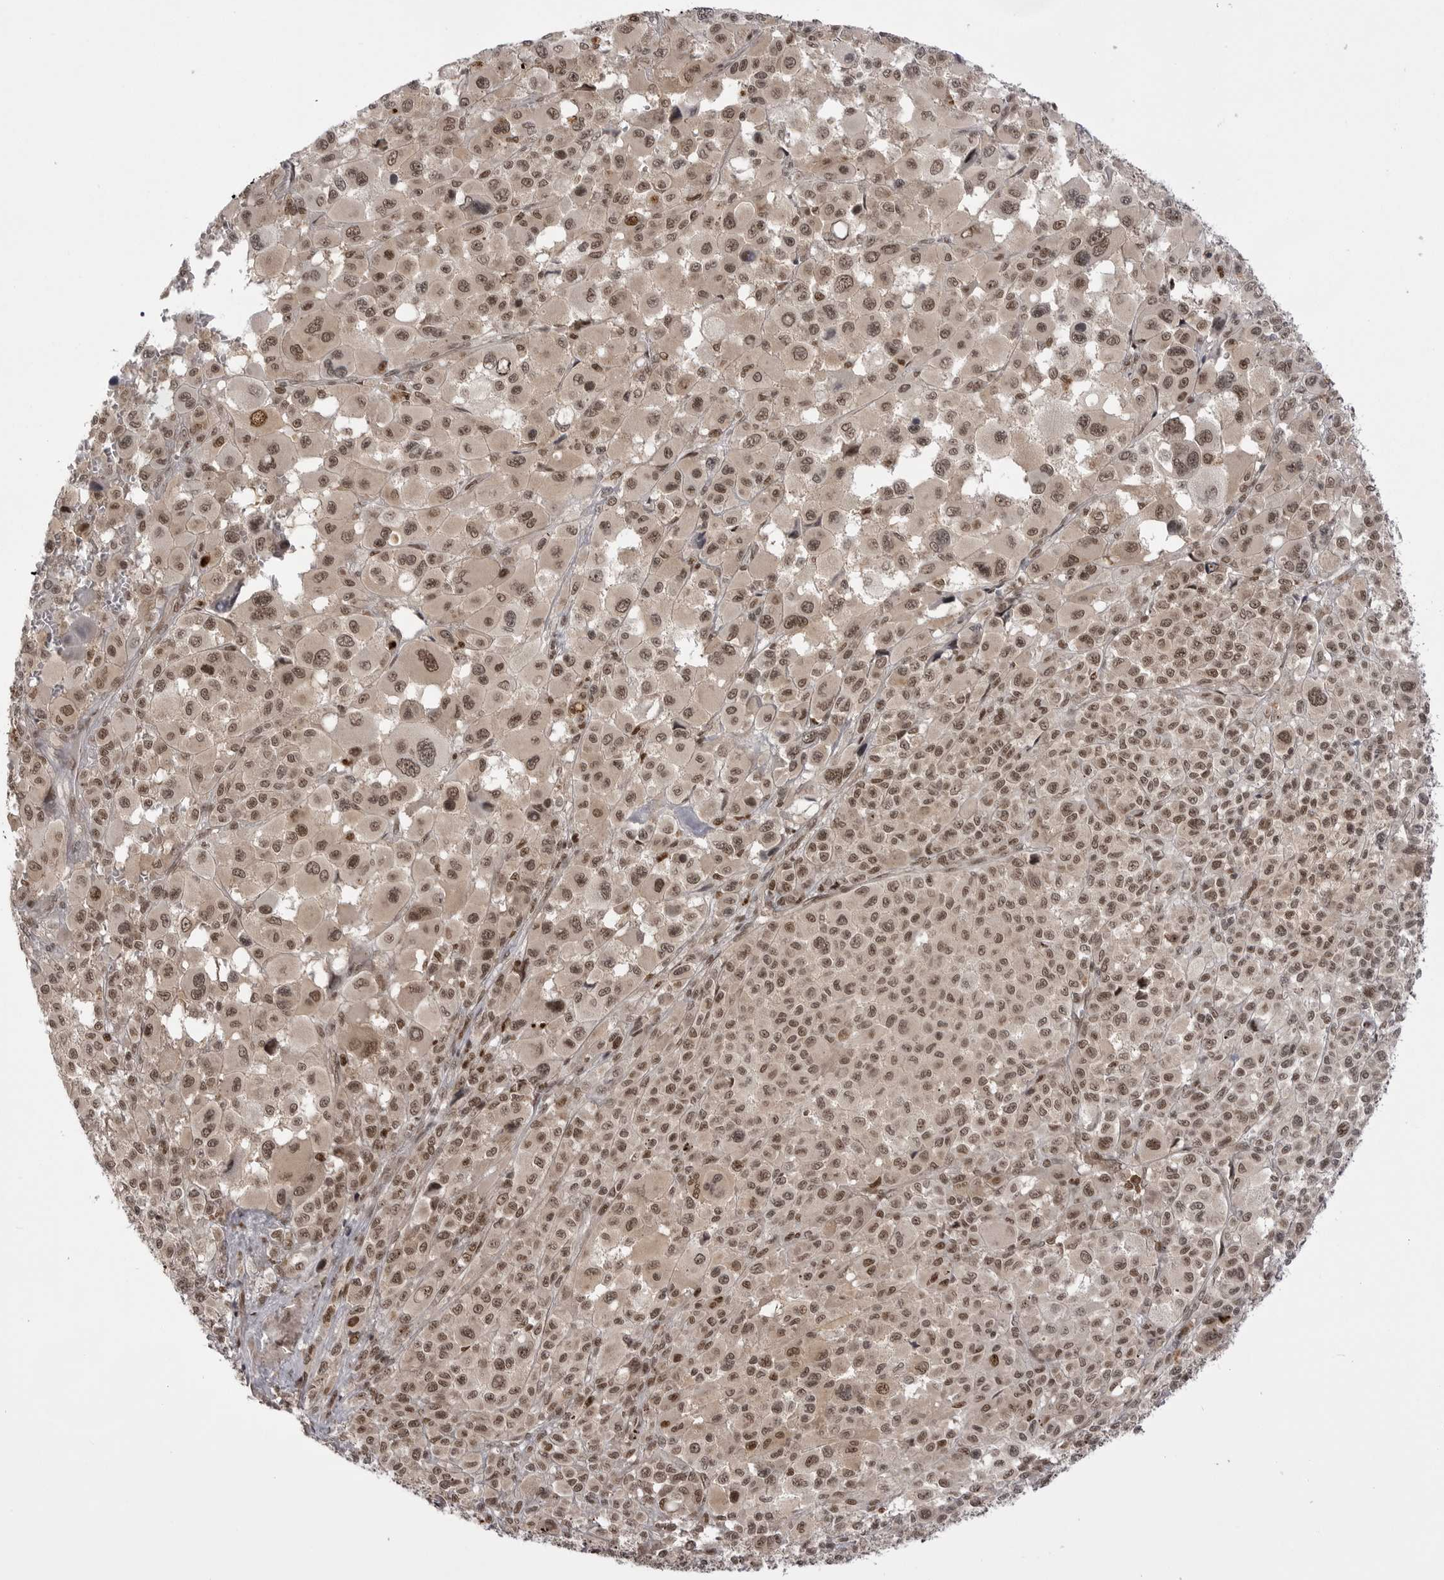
{"staining": {"intensity": "moderate", "quantity": ">75%", "location": "nuclear"}, "tissue": "melanoma", "cell_type": "Tumor cells", "image_type": "cancer", "snomed": [{"axis": "morphology", "description": "Malignant melanoma, Metastatic site"}, {"axis": "topography", "description": "Skin"}], "caption": "Immunohistochemistry of malignant melanoma (metastatic site) exhibits medium levels of moderate nuclear expression in approximately >75% of tumor cells.", "gene": "PTK2B", "patient": {"sex": "female", "age": 74}}